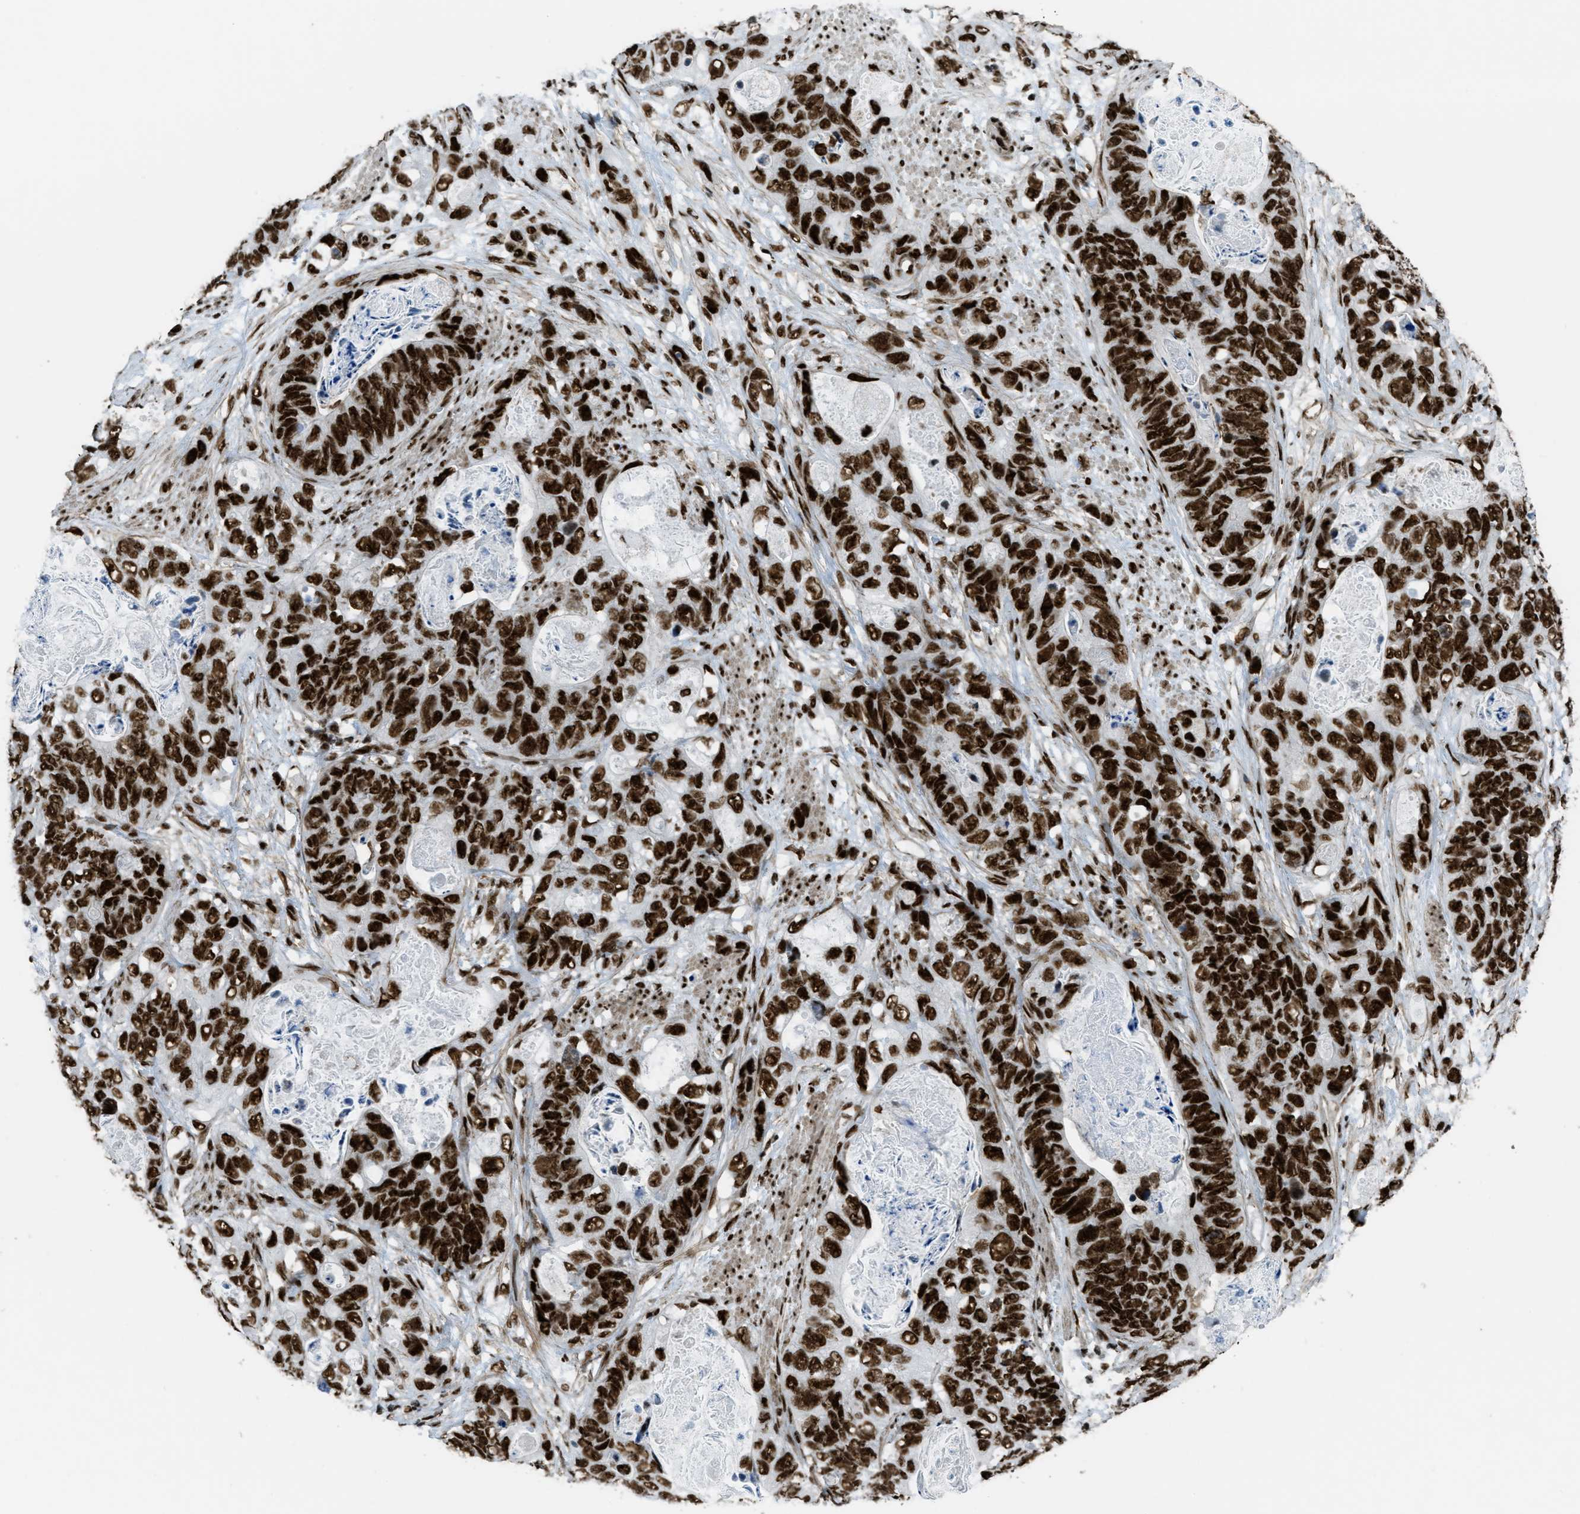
{"staining": {"intensity": "strong", "quantity": ">75%", "location": "nuclear"}, "tissue": "stomach cancer", "cell_type": "Tumor cells", "image_type": "cancer", "snomed": [{"axis": "morphology", "description": "Adenocarcinoma, NOS"}, {"axis": "topography", "description": "Stomach"}], "caption": "High-magnification brightfield microscopy of stomach cancer (adenocarcinoma) stained with DAB (brown) and counterstained with hematoxylin (blue). tumor cells exhibit strong nuclear expression is seen in approximately>75% of cells. The staining was performed using DAB, with brown indicating positive protein expression. Nuclei are stained blue with hematoxylin.", "gene": "ZNF207", "patient": {"sex": "female", "age": 89}}